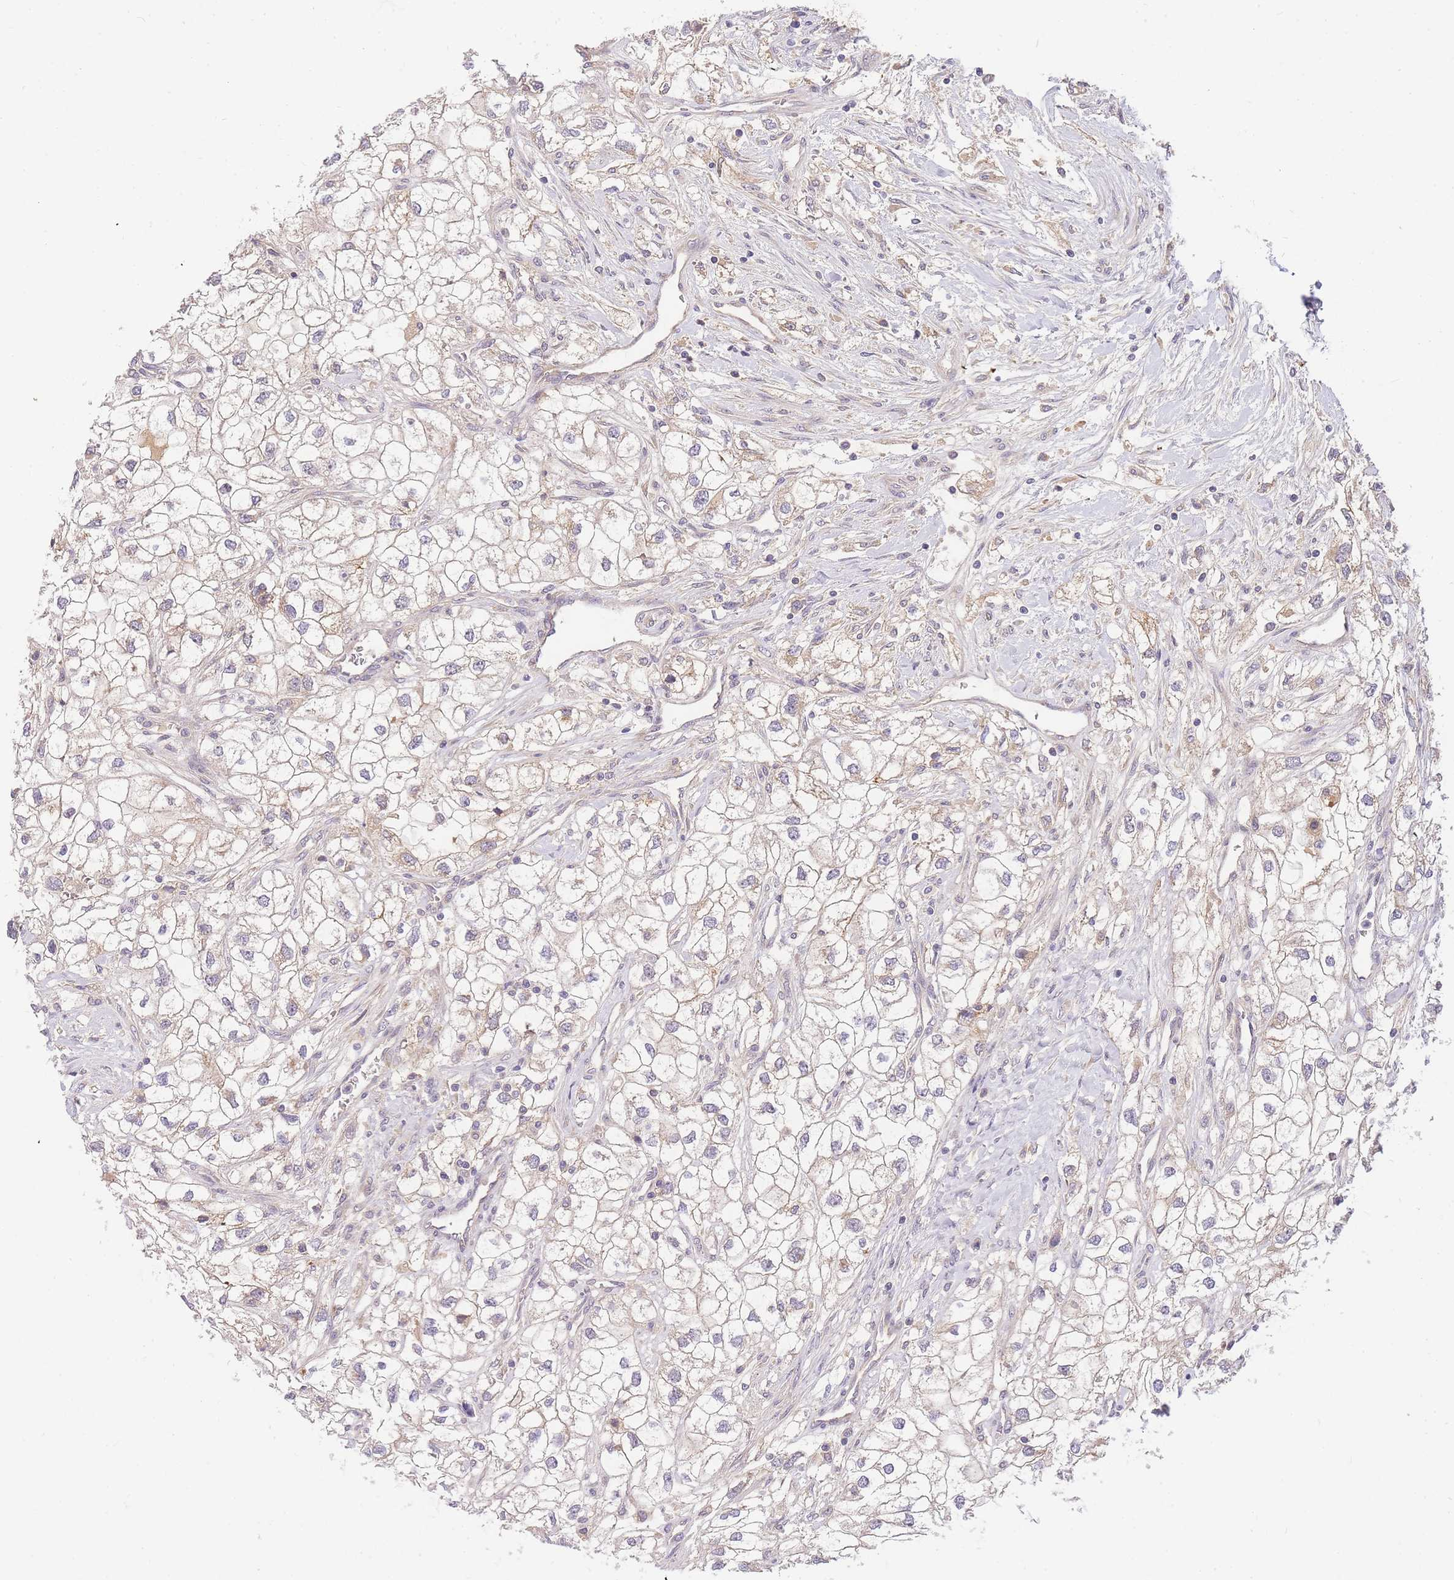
{"staining": {"intensity": "weak", "quantity": "<25%", "location": "cytoplasmic/membranous"}, "tissue": "renal cancer", "cell_type": "Tumor cells", "image_type": "cancer", "snomed": [{"axis": "morphology", "description": "Adenocarcinoma, NOS"}, {"axis": "topography", "description": "Kidney"}], "caption": "High power microscopy photomicrograph of an immunohistochemistry (IHC) photomicrograph of renal cancer, revealing no significant positivity in tumor cells.", "gene": "ZNF577", "patient": {"sex": "male", "age": 59}}